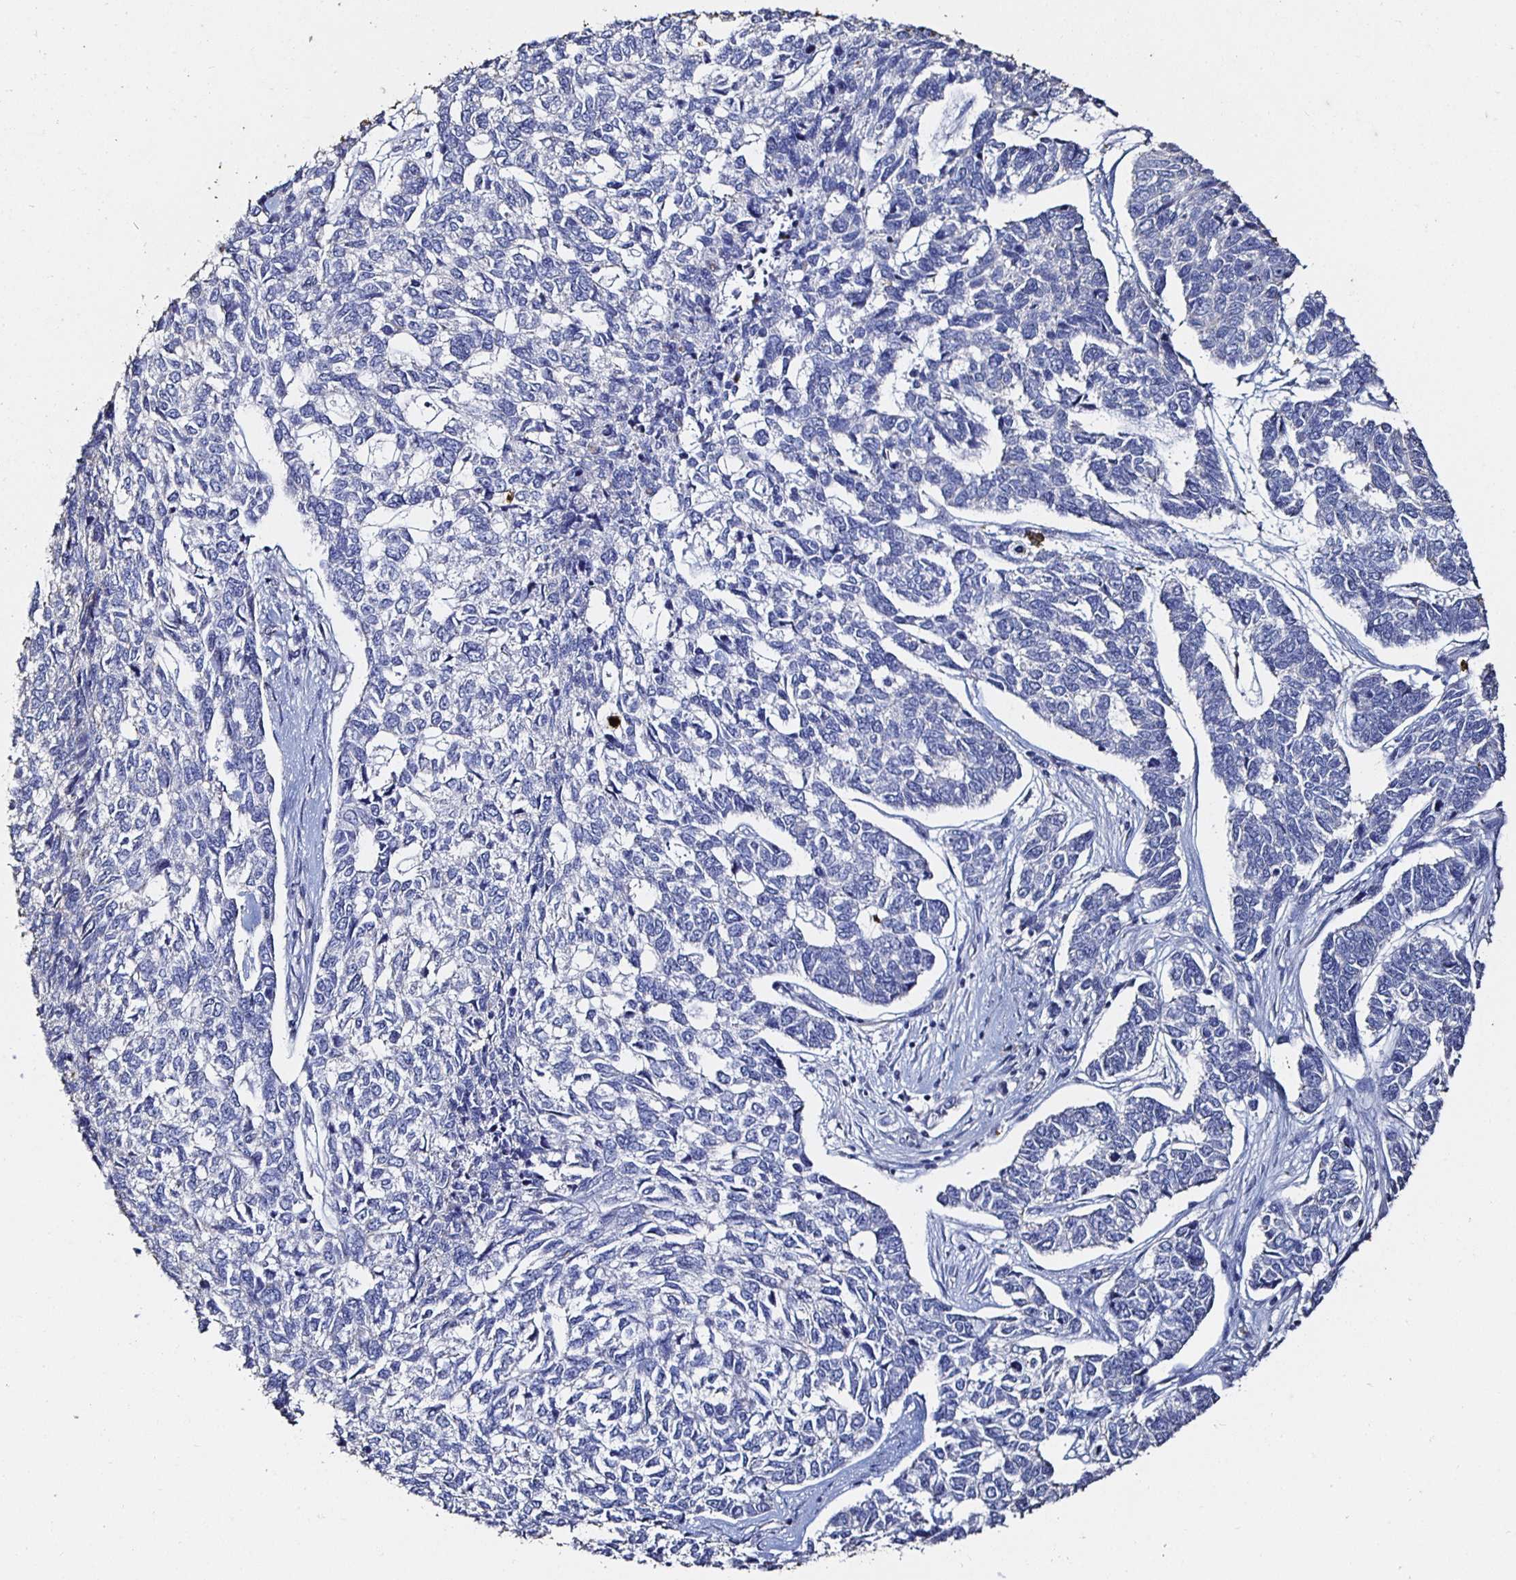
{"staining": {"intensity": "negative", "quantity": "none", "location": "none"}, "tissue": "skin cancer", "cell_type": "Tumor cells", "image_type": "cancer", "snomed": [{"axis": "morphology", "description": "Basal cell carcinoma"}, {"axis": "topography", "description": "Skin"}], "caption": "An immunohistochemistry histopathology image of basal cell carcinoma (skin) is shown. There is no staining in tumor cells of basal cell carcinoma (skin).", "gene": "TLR4", "patient": {"sex": "female", "age": 65}}